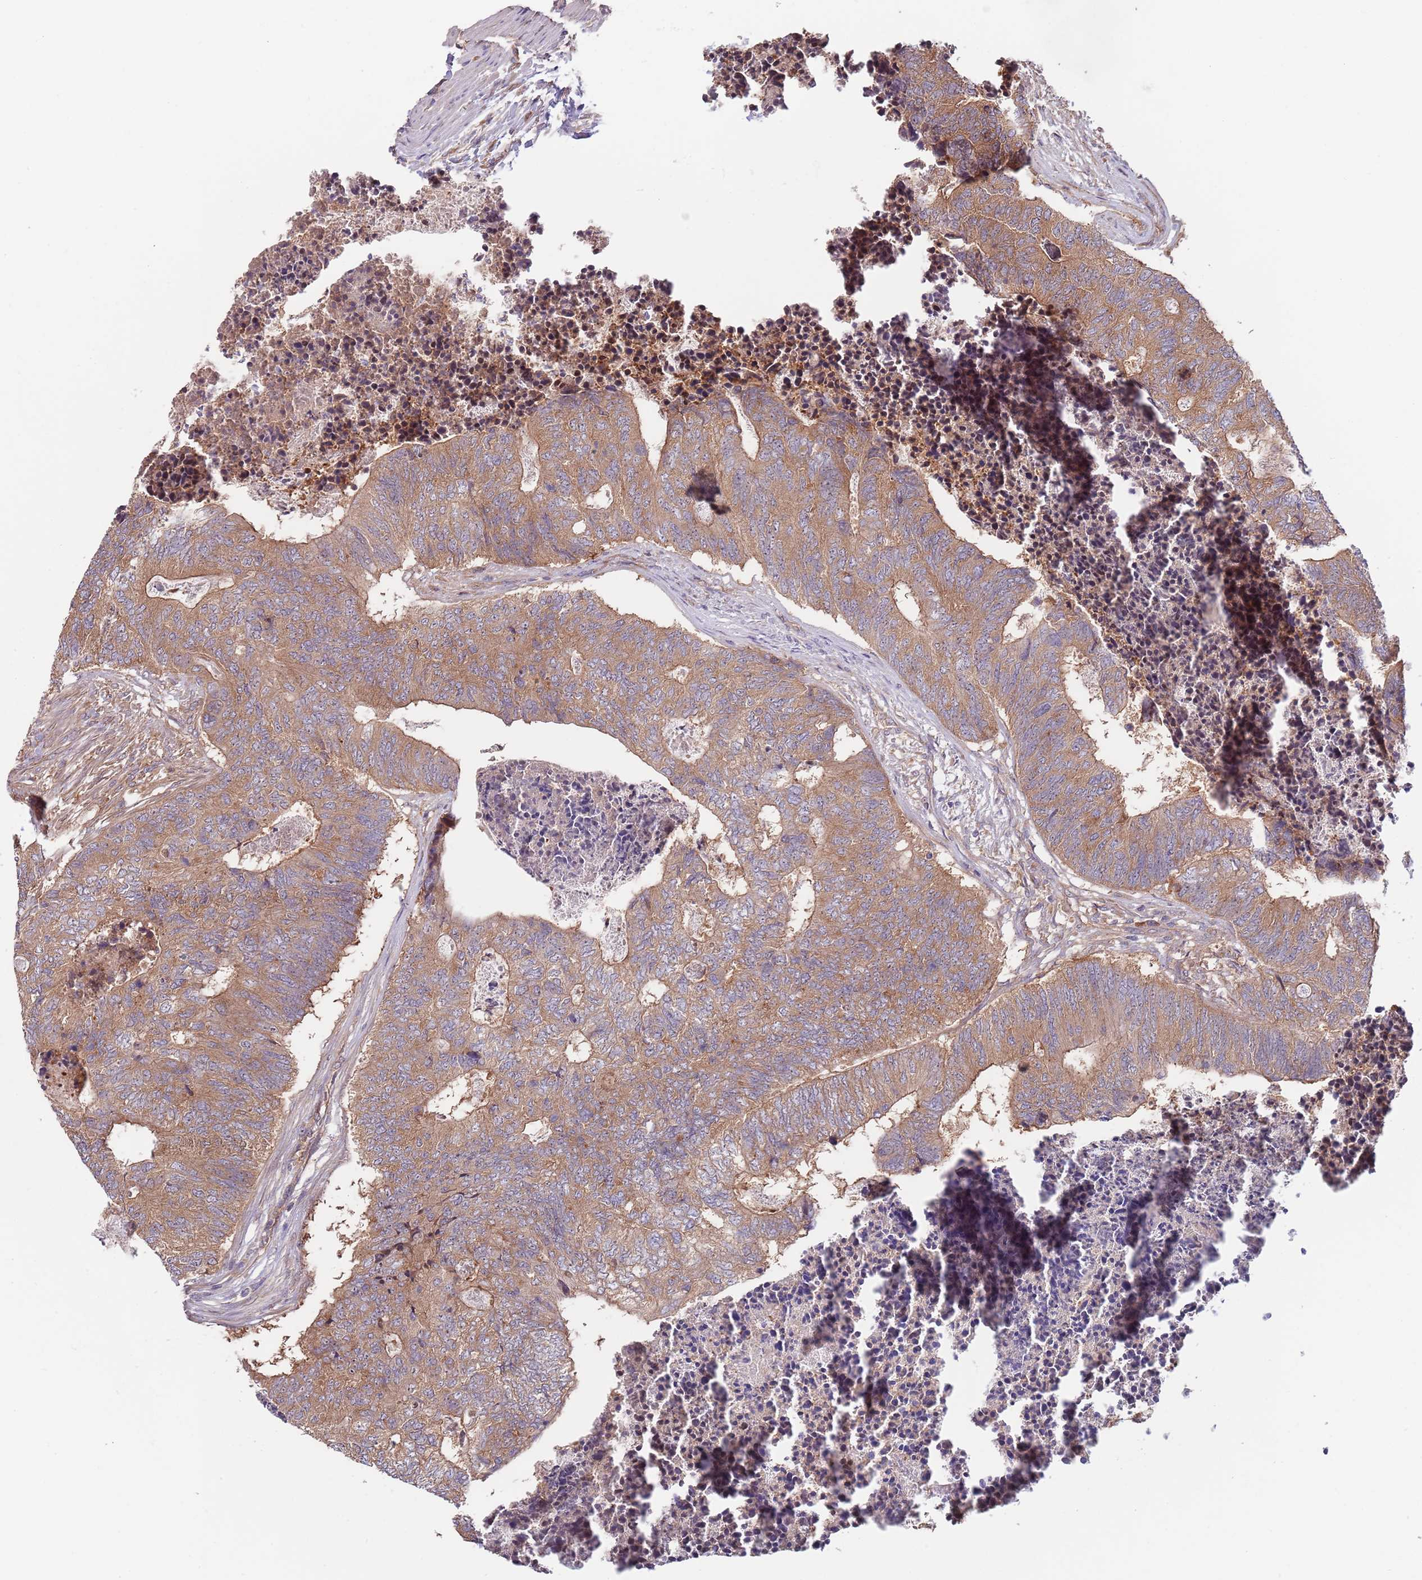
{"staining": {"intensity": "moderate", "quantity": ">75%", "location": "cytoplasmic/membranous"}, "tissue": "colorectal cancer", "cell_type": "Tumor cells", "image_type": "cancer", "snomed": [{"axis": "morphology", "description": "Adenocarcinoma, NOS"}, {"axis": "topography", "description": "Colon"}], "caption": "Brown immunohistochemical staining in human colorectal adenocarcinoma exhibits moderate cytoplasmic/membranous positivity in about >75% of tumor cells.", "gene": "EIF3F", "patient": {"sex": "female", "age": 67}}